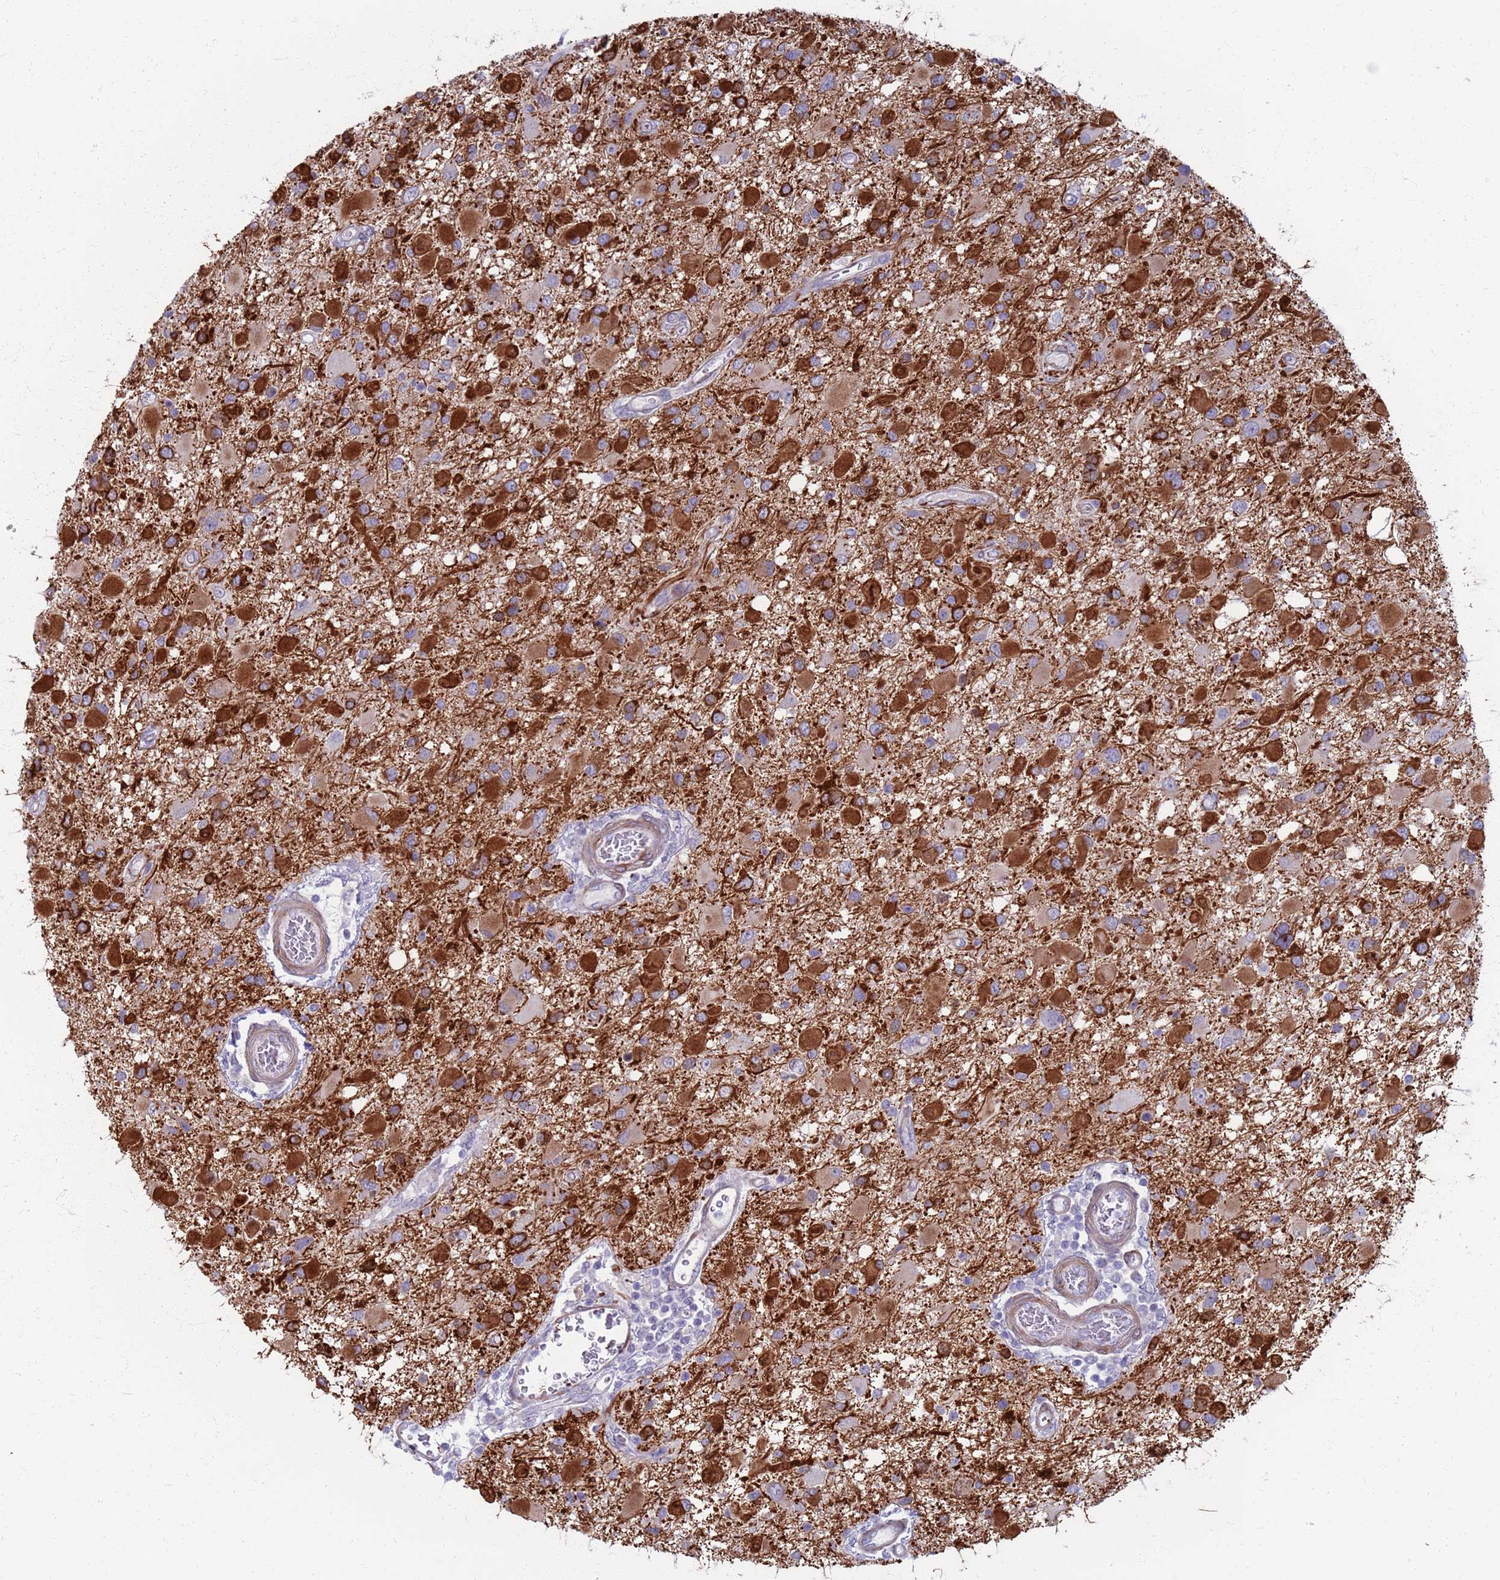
{"staining": {"intensity": "strong", "quantity": "25%-75%", "location": "cytoplasmic/membranous"}, "tissue": "glioma", "cell_type": "Tumor cells", "image_type": "cancer", "snomed": [{"axis": "morphology", "description": "Glioma, malignant, High grade"}, {"axis": "topography", "description": "Brain"}], "caption": "A brown stain shows strong cytoplasmic/membranous staining of a protein in glioma tumor cells.", "gene": "CLCA2", "patient": {"sex": "male", "age": 53}}